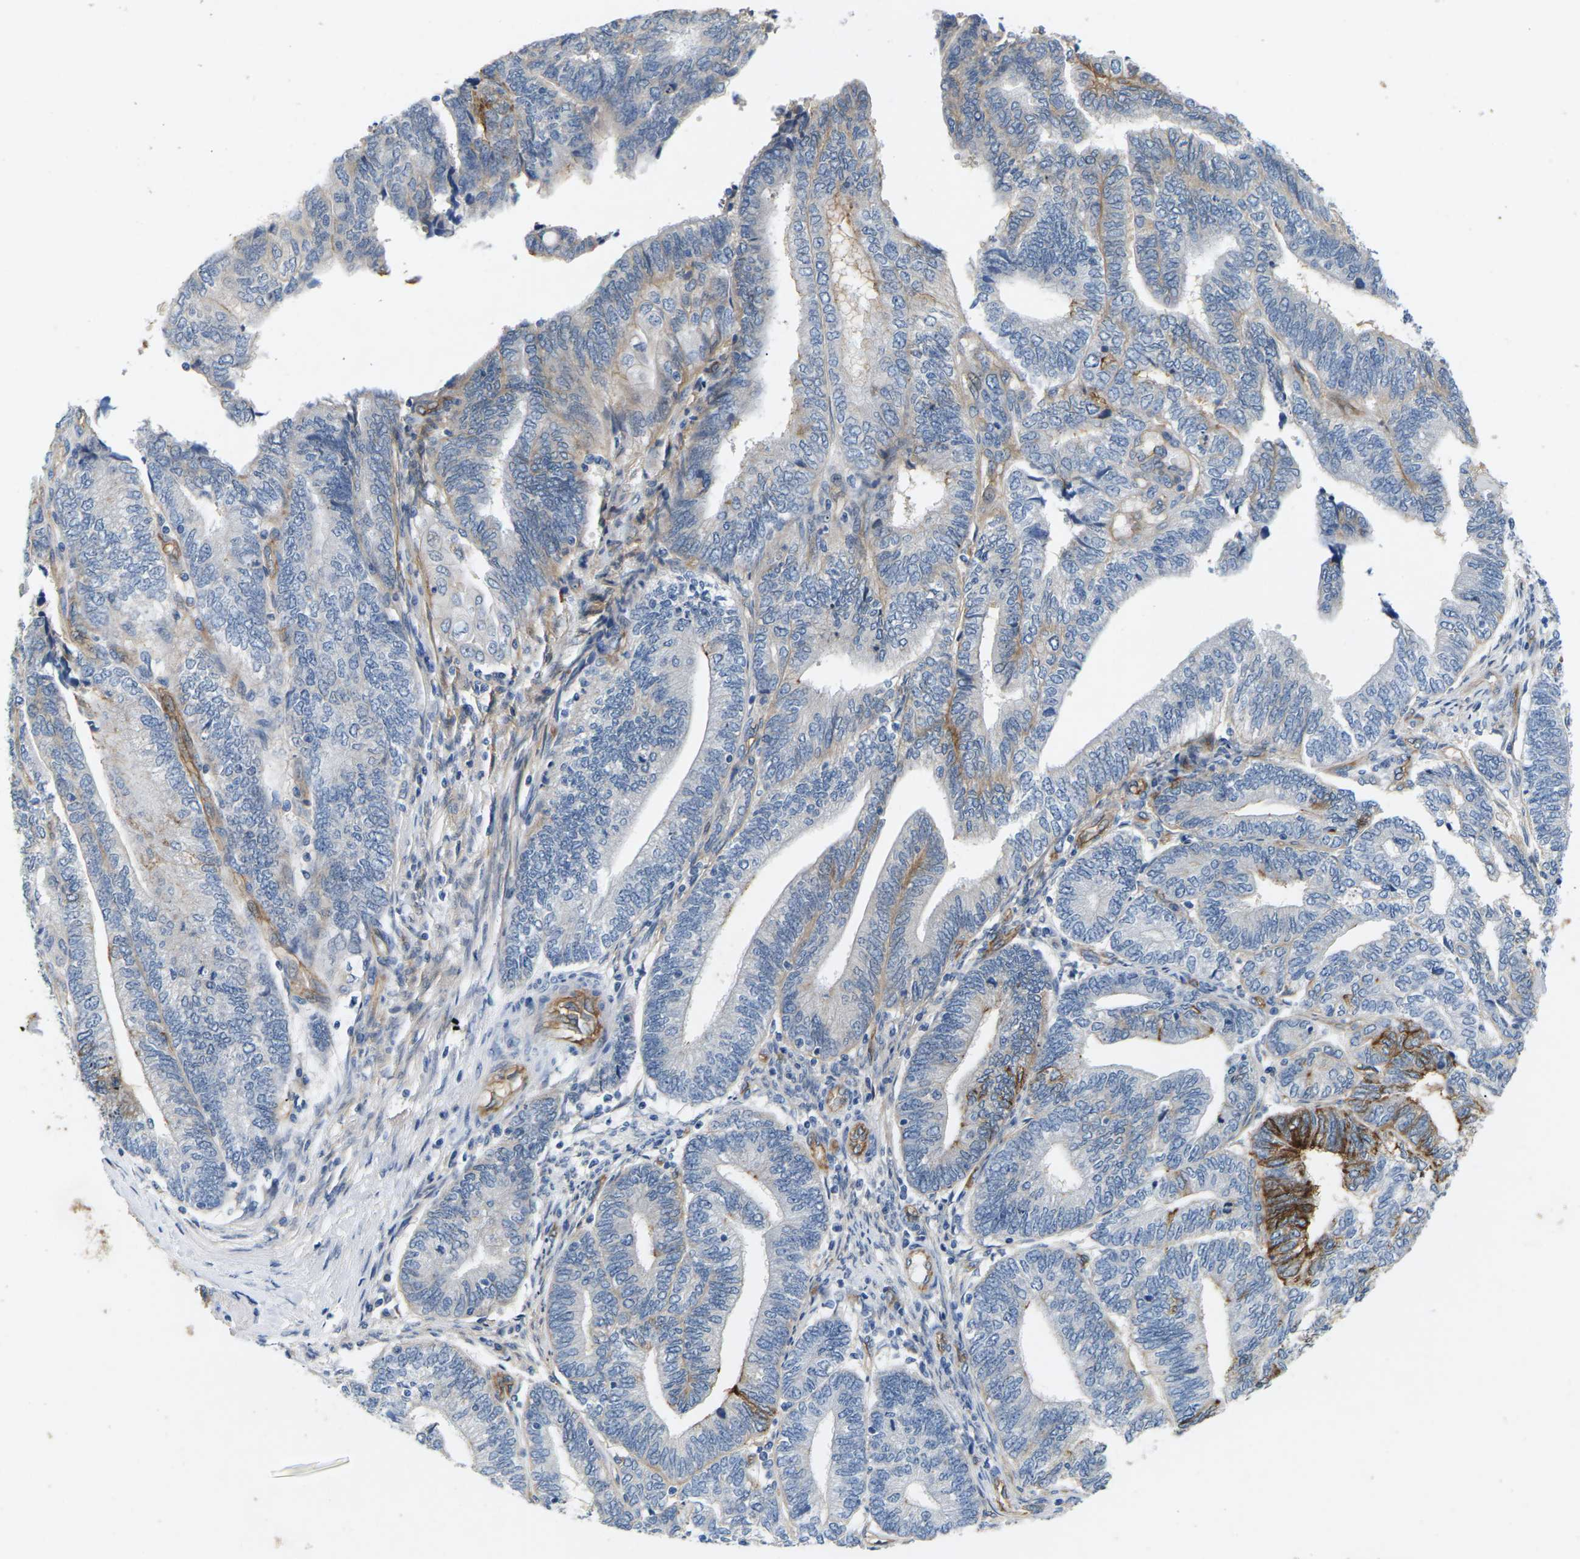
{"staining": {"intensity": "strong", "quantity": "<25%", "location": "cytoplasmic/membranous"}, "tissue": "endometrial cancer", "cell_type": "Tumor cells", "image_type": "cancer", "snomed": [{"axis": "morphology", "description": "Adenocarcinoma, NOS"}, {"axis": "topography", "description": "Uterus"}, {"axis": "topography", "description": "Endometrium"}], "caption": "IHC (DAB (3,3'-diaminobenzidine)) staining of endometrial adenocarcinoma demonstrates strong cytoplasmic/membranous protein expression in about <25% of tumor cells.", "gene": "ITGA5", "patient": {"sex": "female", "age": 70}}